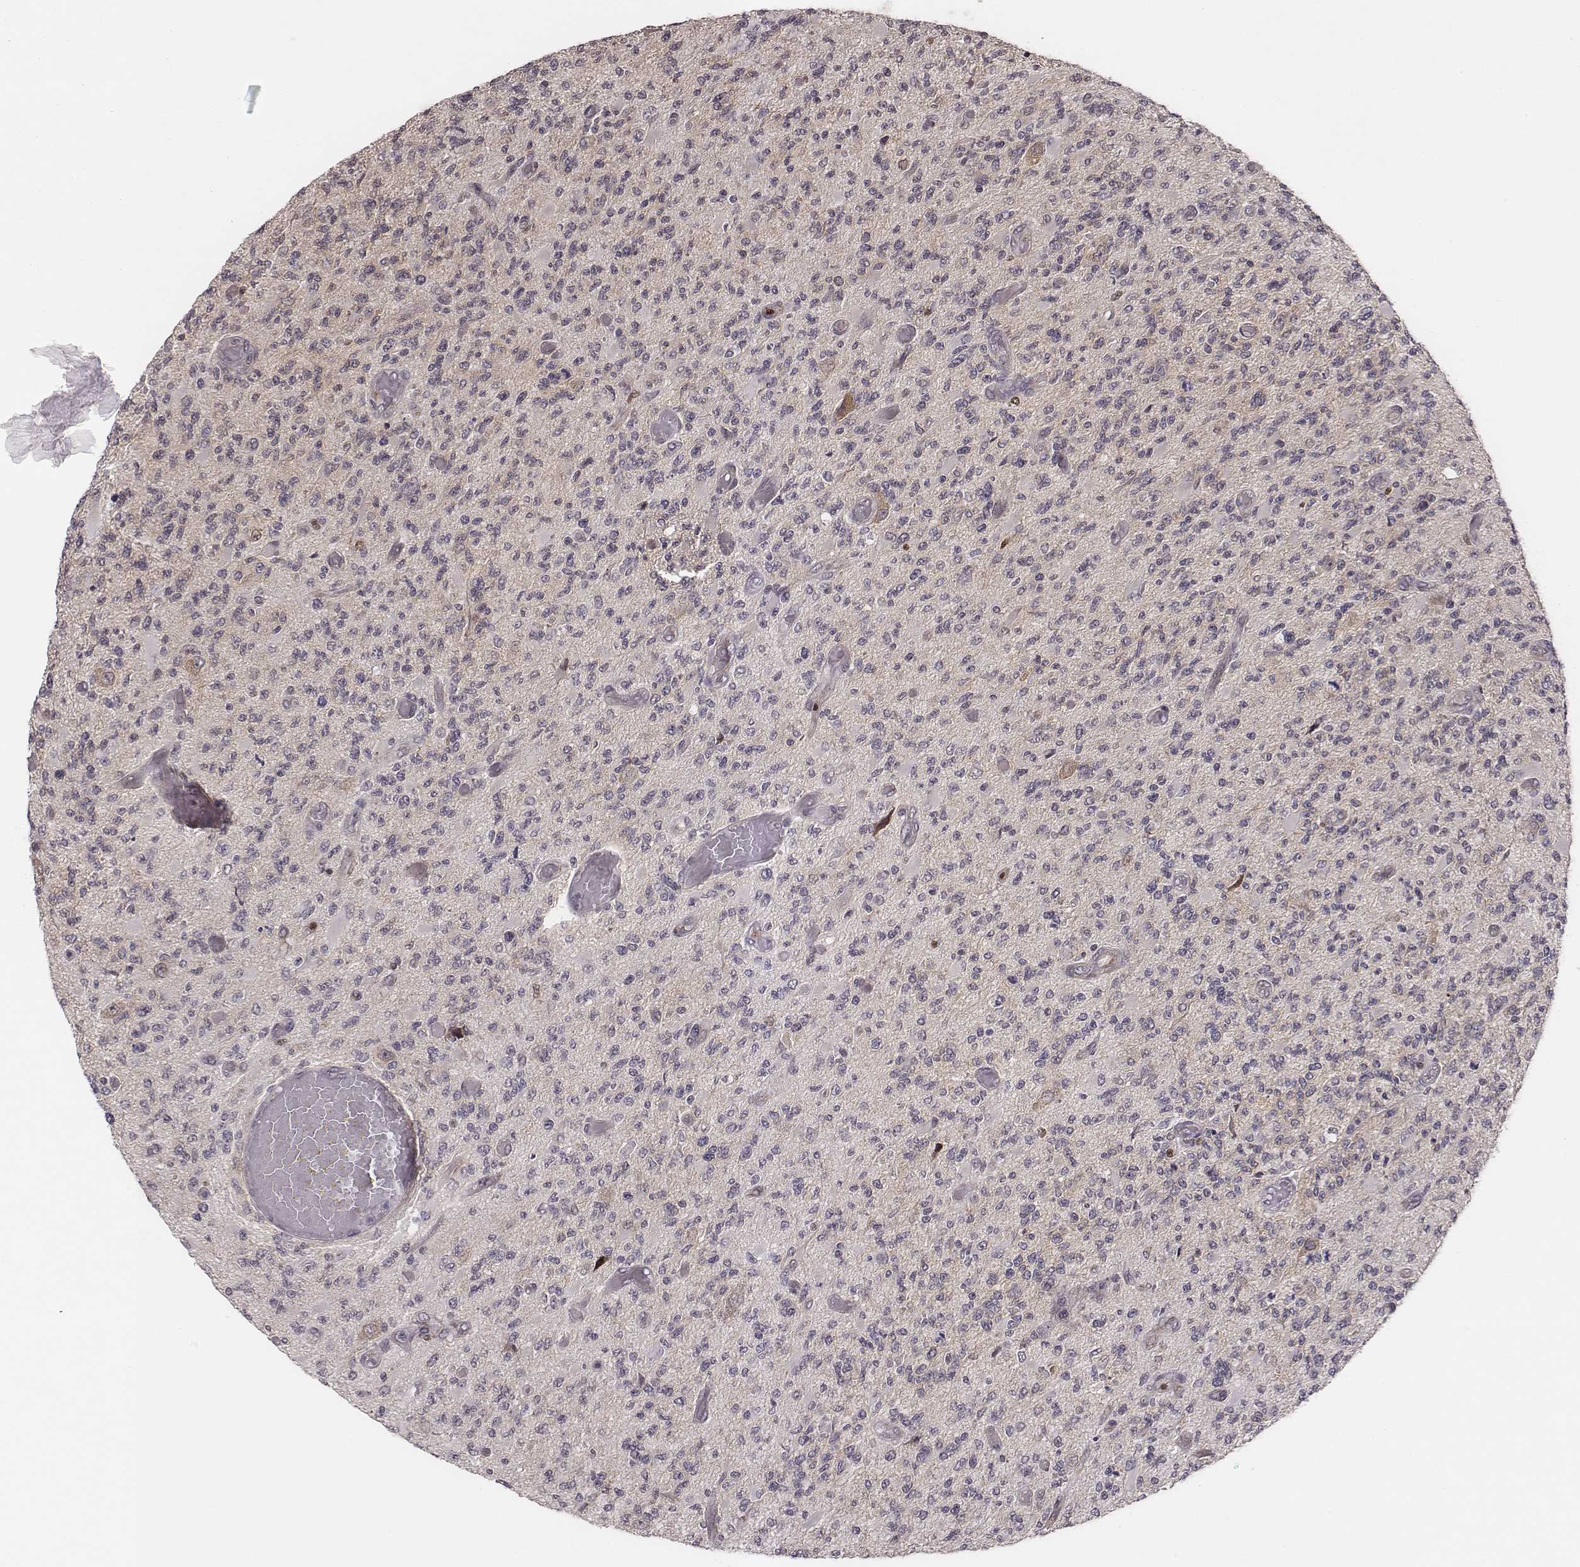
{"staining": {"intensity": "negative", "quantity": "none", "location": "none"}, "tissue": "glioma", "cell_type": "Tumor cells", "image_type": "cancer", "snomed": [{"axis": "morphology", "description": "Glioma, malignant, High grade"}, {"axis": "topography", "description": "Brain"}], "caption": "Tumor cells are negative for protein expression in human malignant glioma (high-grade).", "gene": "WDR59", "patient": {"sex": "female", "age": 63}}